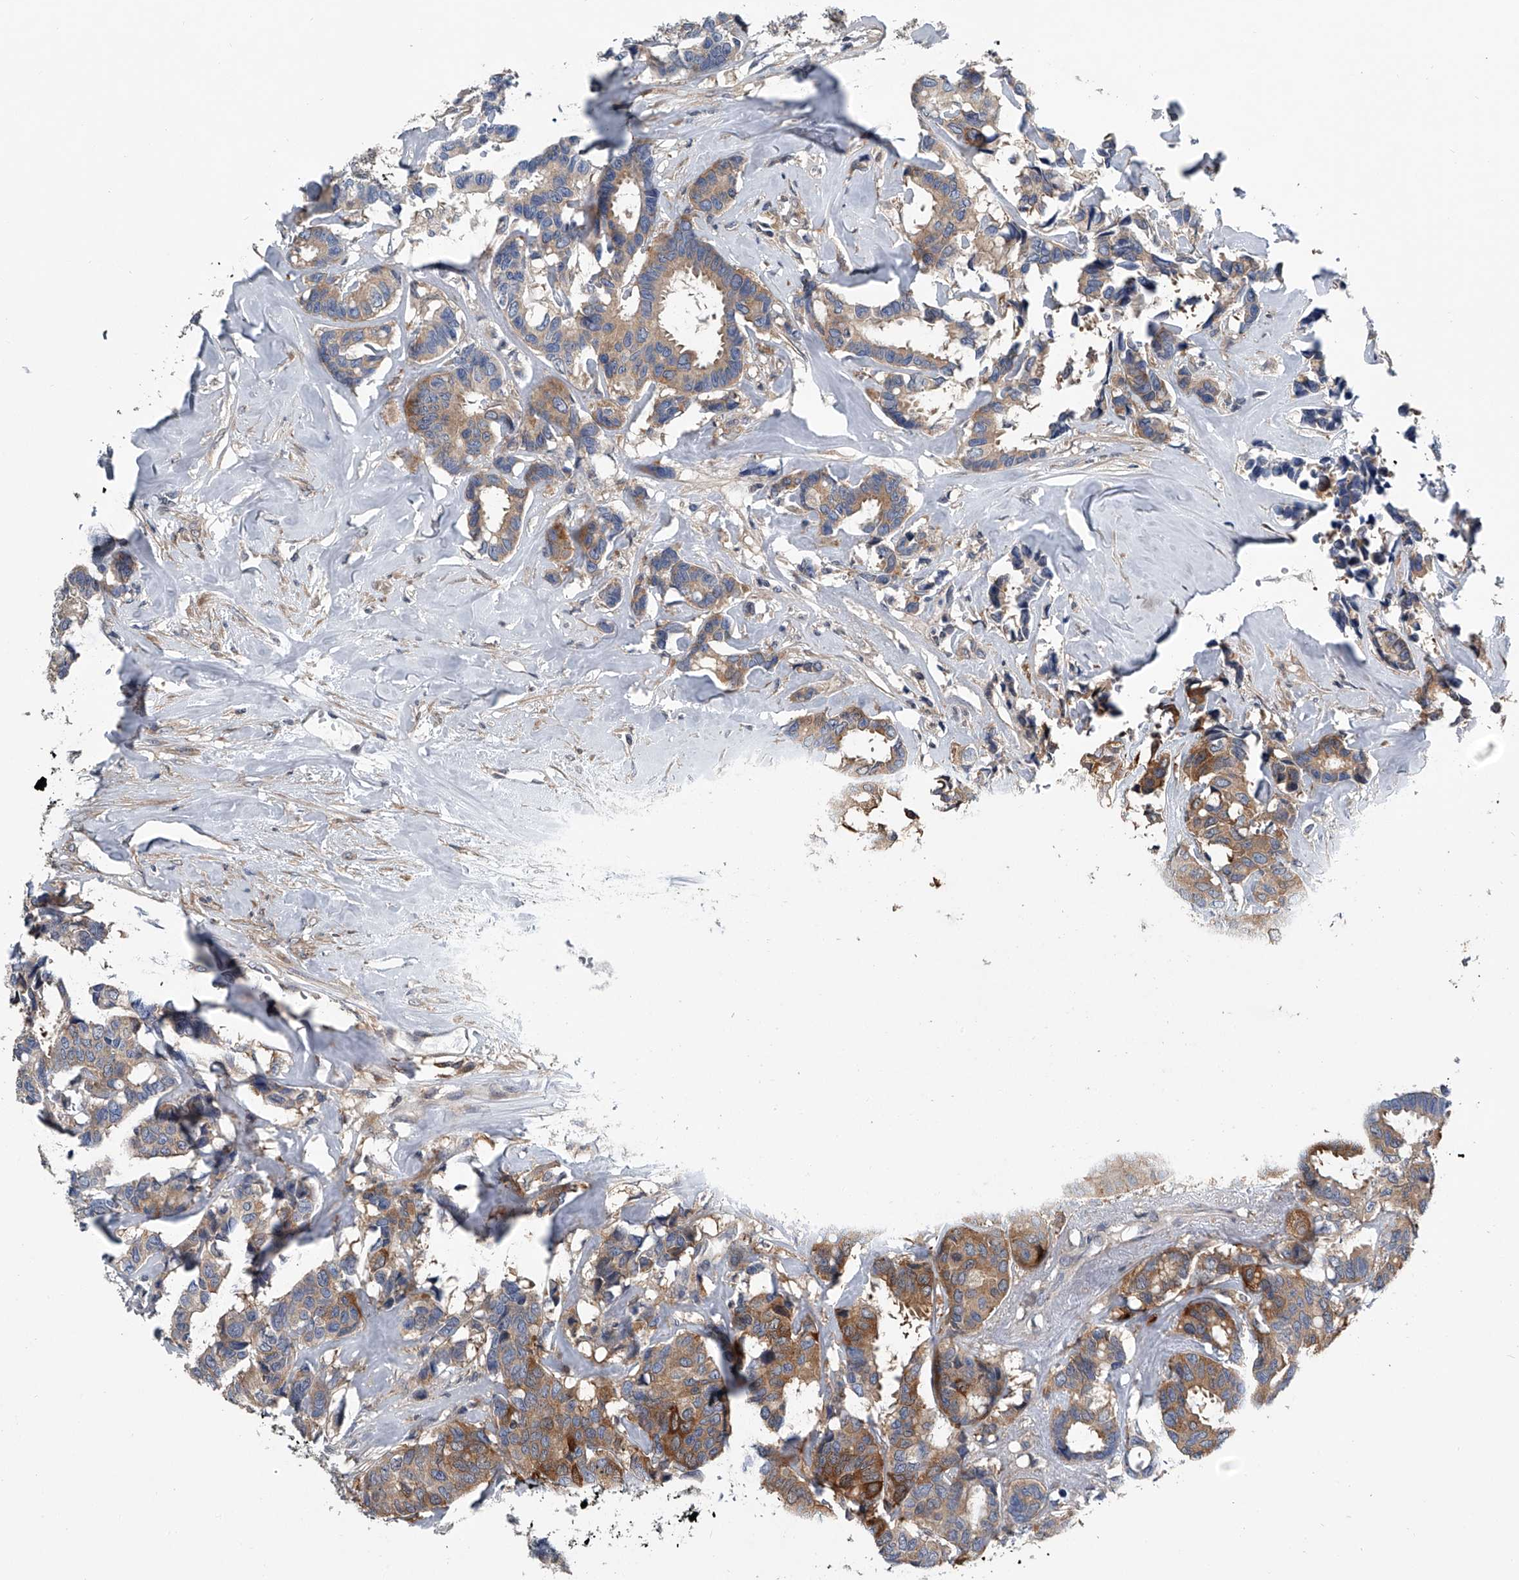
{"staining": {"intensity": "moderate", "quantity": "25%-75%", "location": "cytoplasmic/membranous"}, "tissue": "breast cancer", "cell_type": "Tumor cells", "image_type": "cancer", "snomed": [{"axis": "morphology", "description": "Duct carcinoma"}, {"axis": "topography", "description": "Breast"}], "caption": "Immunohistochemistry photomicrograph of neoplastic tissue: breast cancer stained using immunohistochemistry (IHC) shows medium levels of moderate protein expression localized specifically in the cytoplasmic/membranous of tumor cells, appearing as a cytoplasmic/membranous brown color.", "gene": "PPP2R5D", "patient": {"sex": "female", "age": 87}}